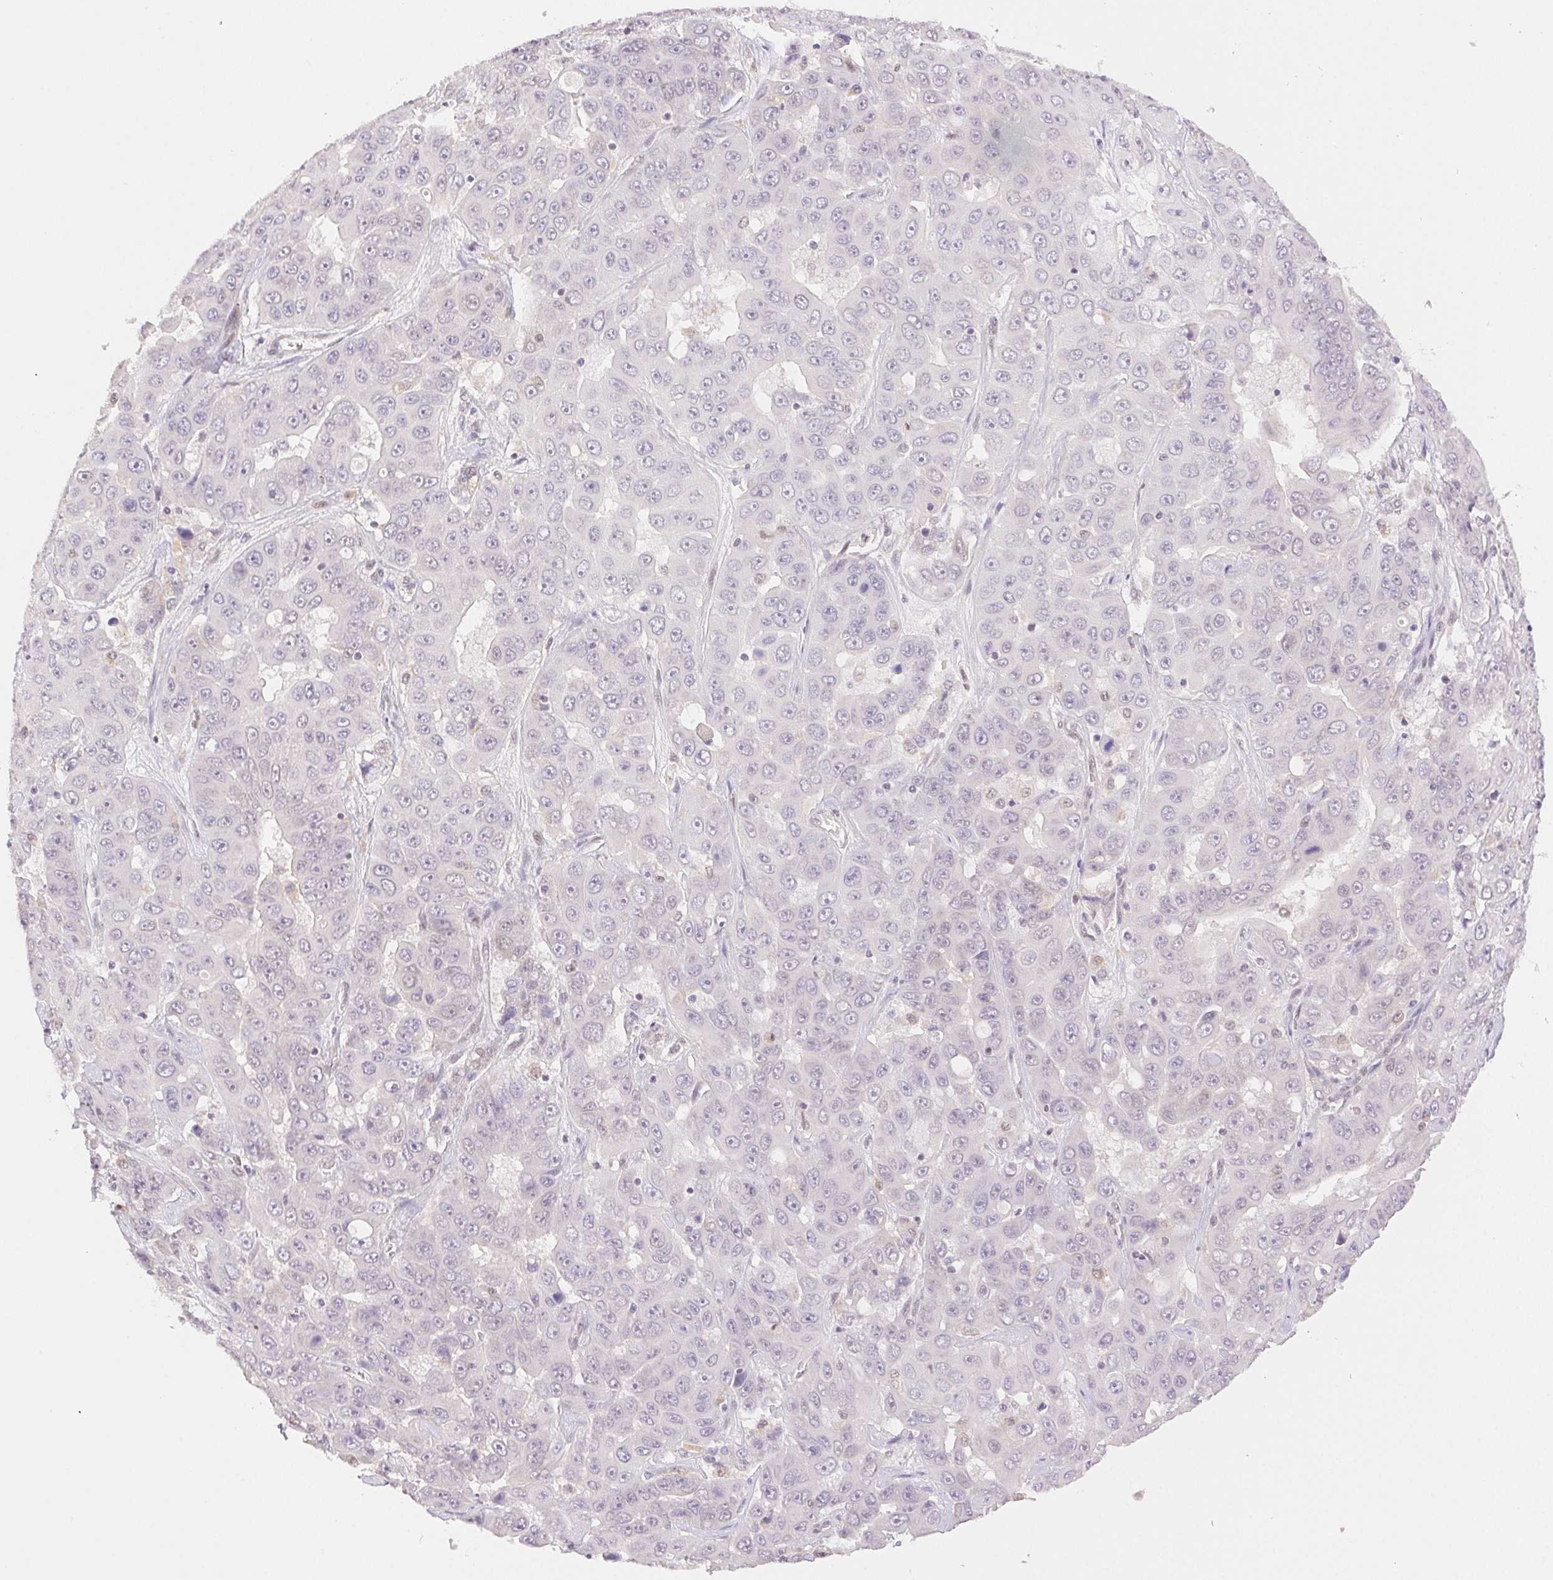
{"staining": {"intensity": "negative", "quantity": "none", "location": "none"}, "tissue": "liver cancer", "cell_type": "Tumor cells", "image_type": "cancer", "snomed": [{"axis": "morphology", "description": "Cholangiocarcinoma"}, {"axis": "topography", "description": "Liver"}], "caption": "Human liver cancer stained for a protein using IHC exhibits no positivity in tumor cells.", "gene": "H2AZ2", "patient": {"sex": "female", "age": 52}}